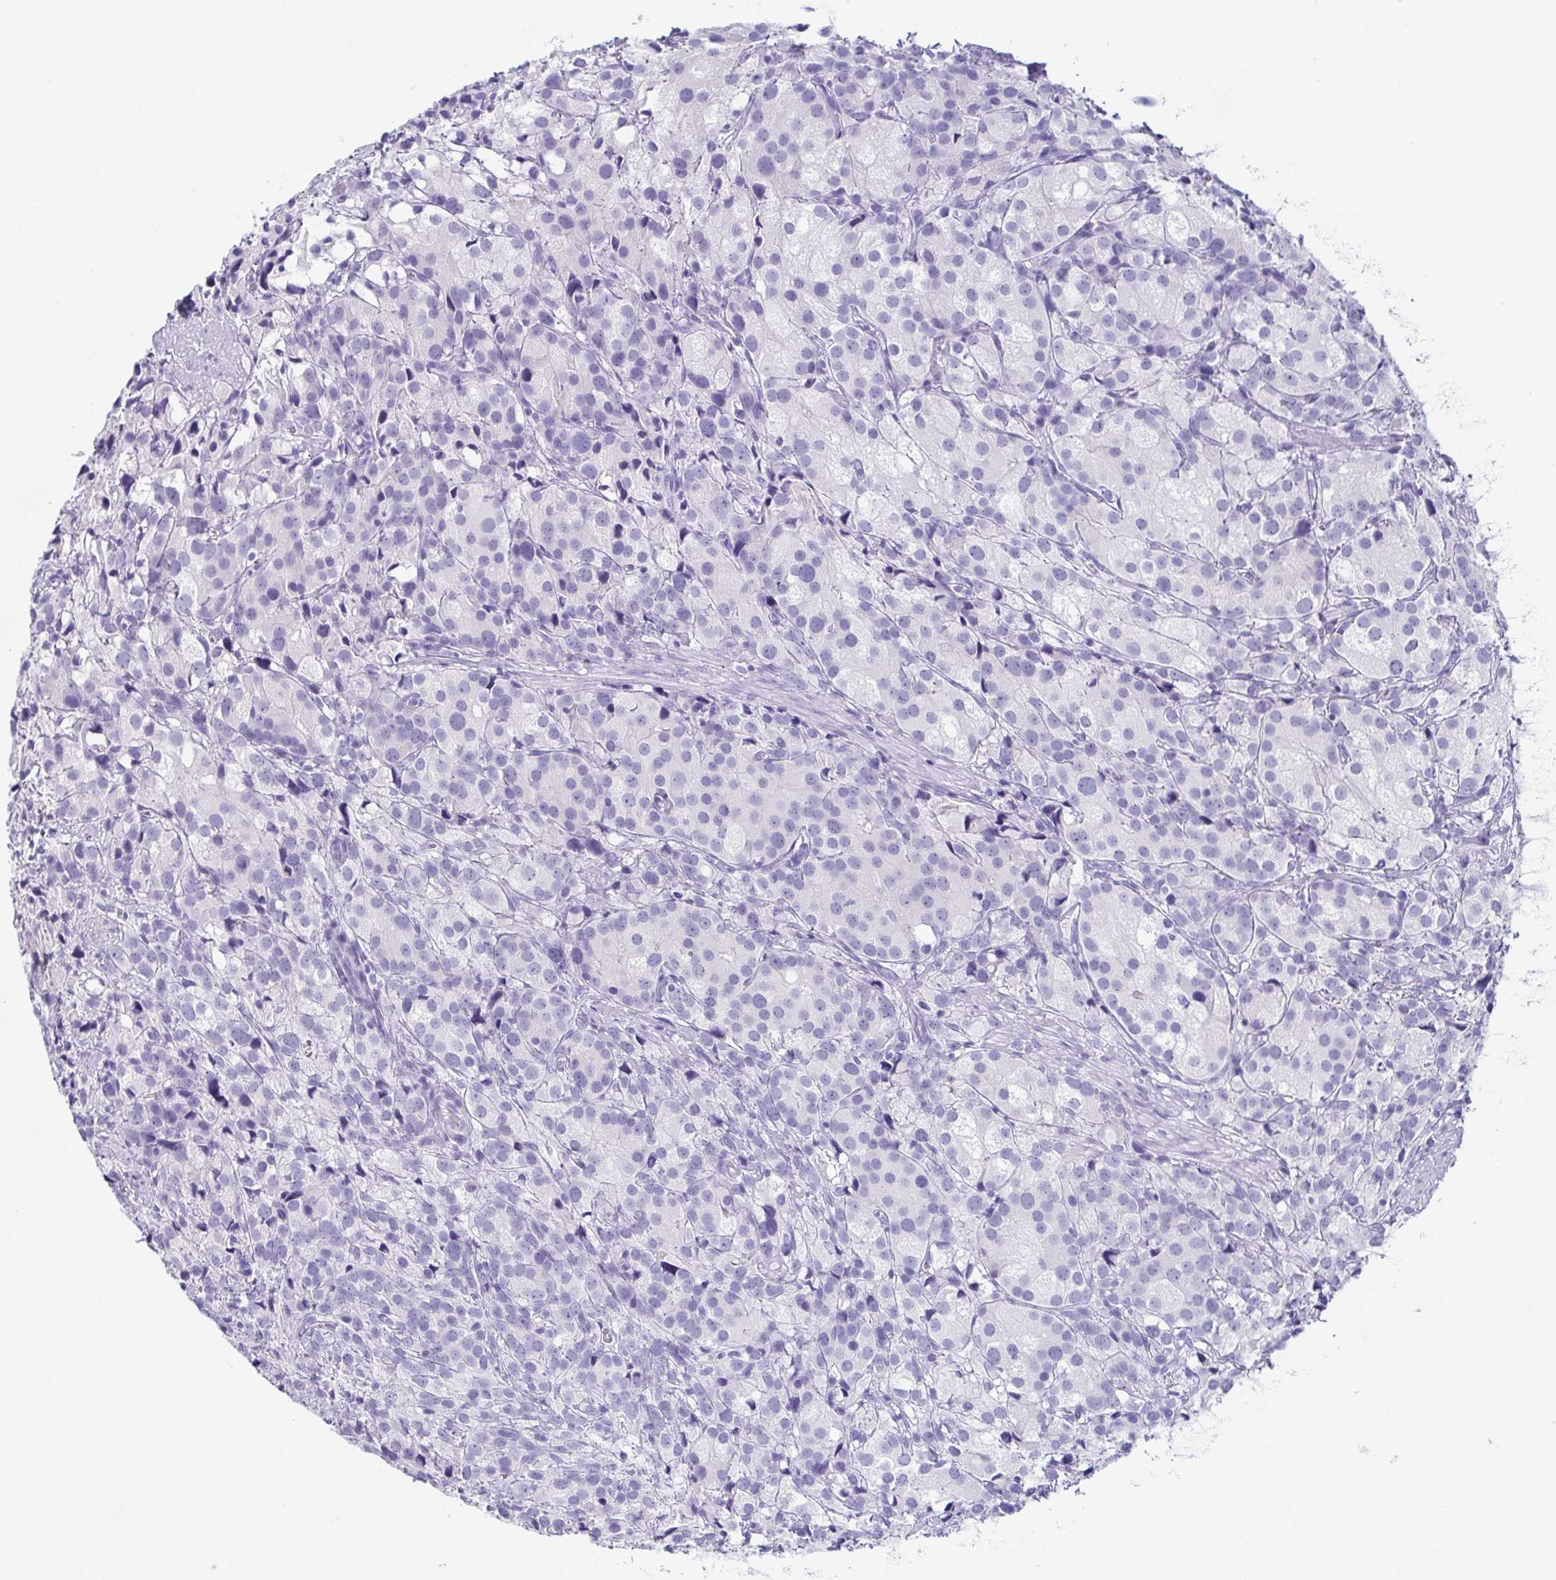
{"staining": {"intensity": "negative", "quantity": "none", "location": "none"}, "tissue": "prostate cancer", "cell_type": "Tumor cells", "image_type": "cancer", "snomed": [{"axis": "morphology", "description": "Adenocarcinoma, High grade"}, {"axis": "topography", "description": "Prostate"}], "caption": "High power microscopy image of an IHC histopathology image of adenocarcinoma (high-grade) (prostate), revealing no significant expression in tumor cells.", "gene": "ZG16B", "patient": {"sex": "male", "age": 86}}